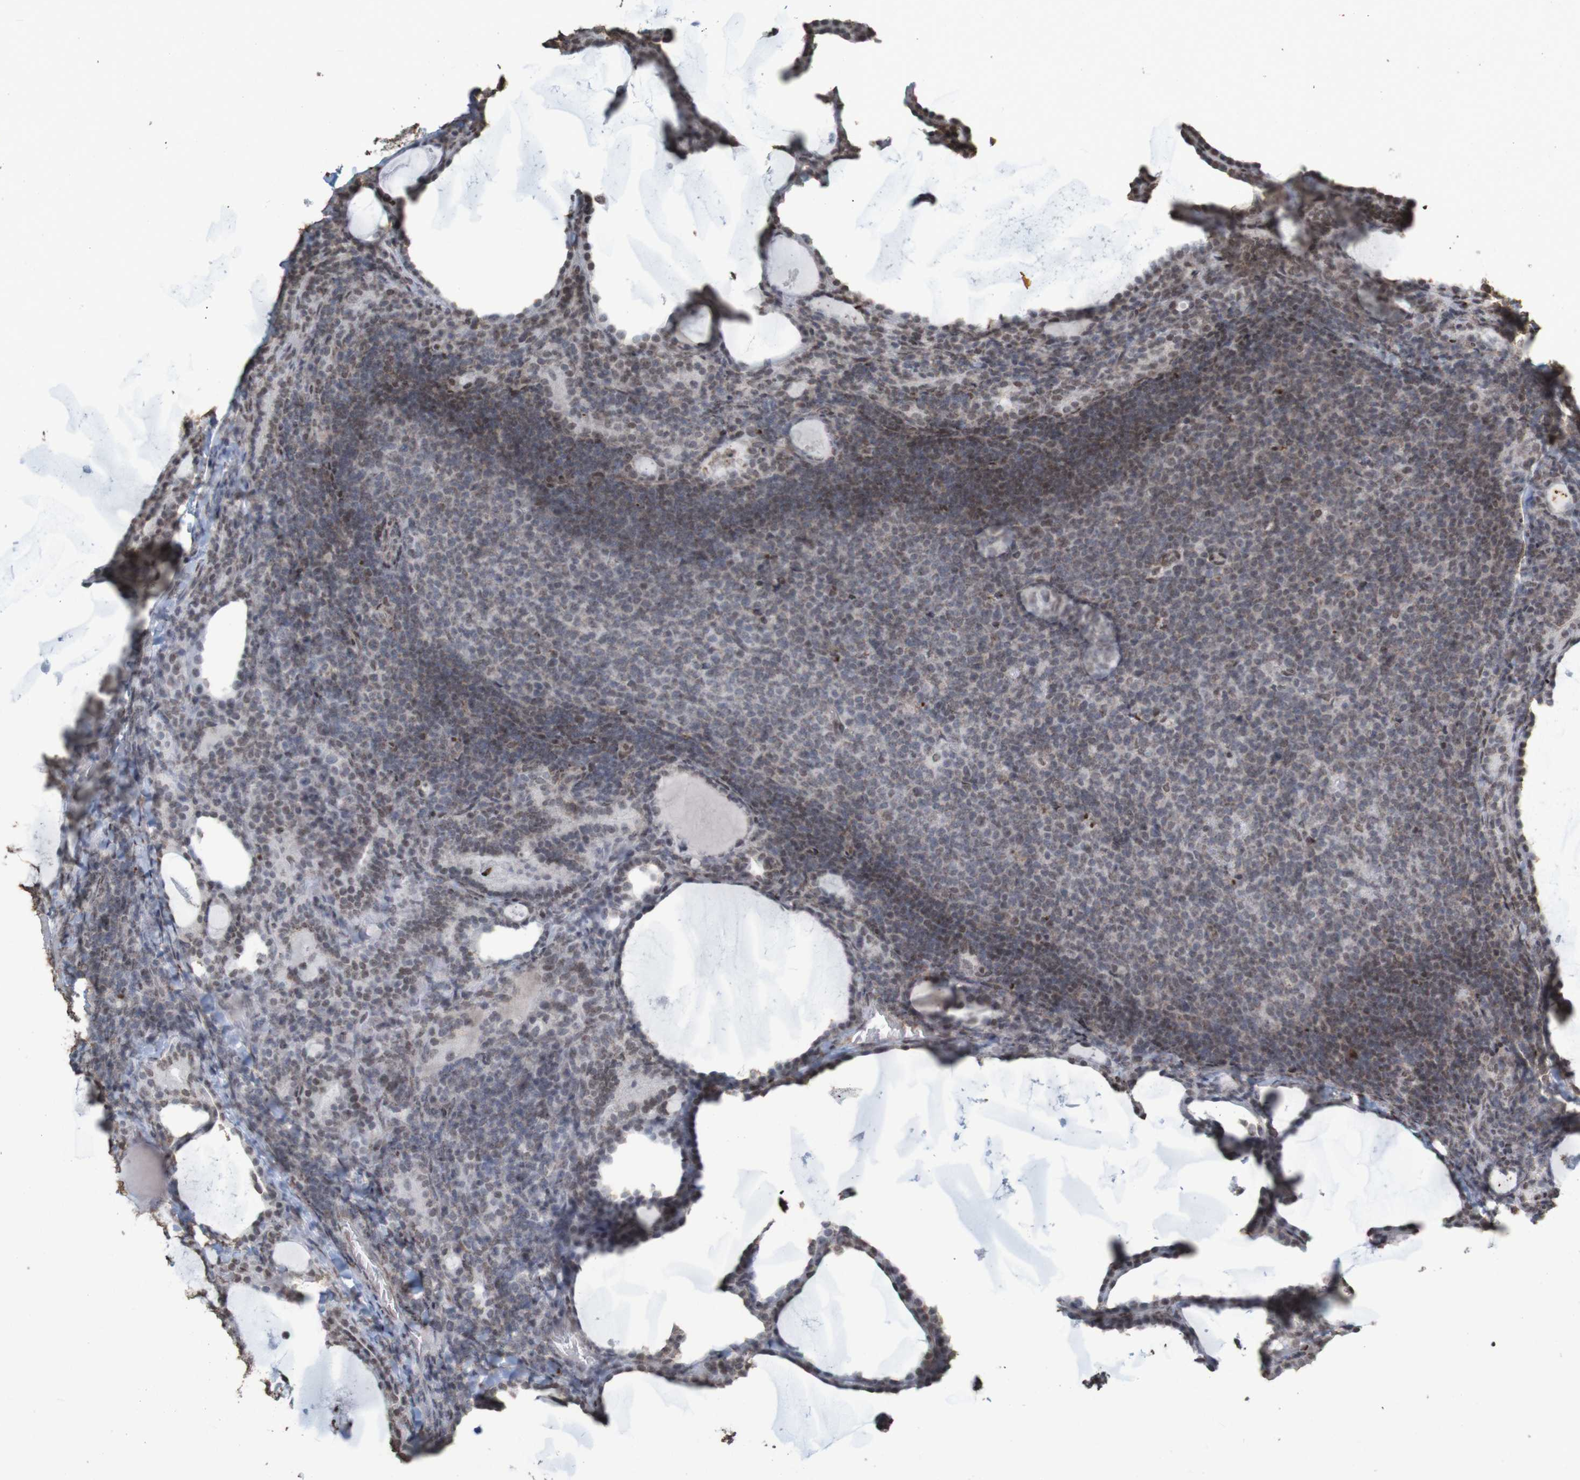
{"staining": {"intensity": "weak", "quantity": "25%-75%", "location": "nuclear"}, "tissue": "thyroid cancer", "cell_type": "Tumor cells", "image_type": "cancer", "snomed": [{"axis": "morphology", "description": "Papillary adenocarcinoma, NOS"}, {"axis": "topography", "description": "Thyroid gland"}], "caption": "Thyroid cancer (papillary adenocarcinoma) was stained to show a protein in brown. There is low levels of weak nuclear positivity in about 25%-75% of tumor cells.", "gene": "GFI1", "patient": {"sex": "female", "age": 42}}